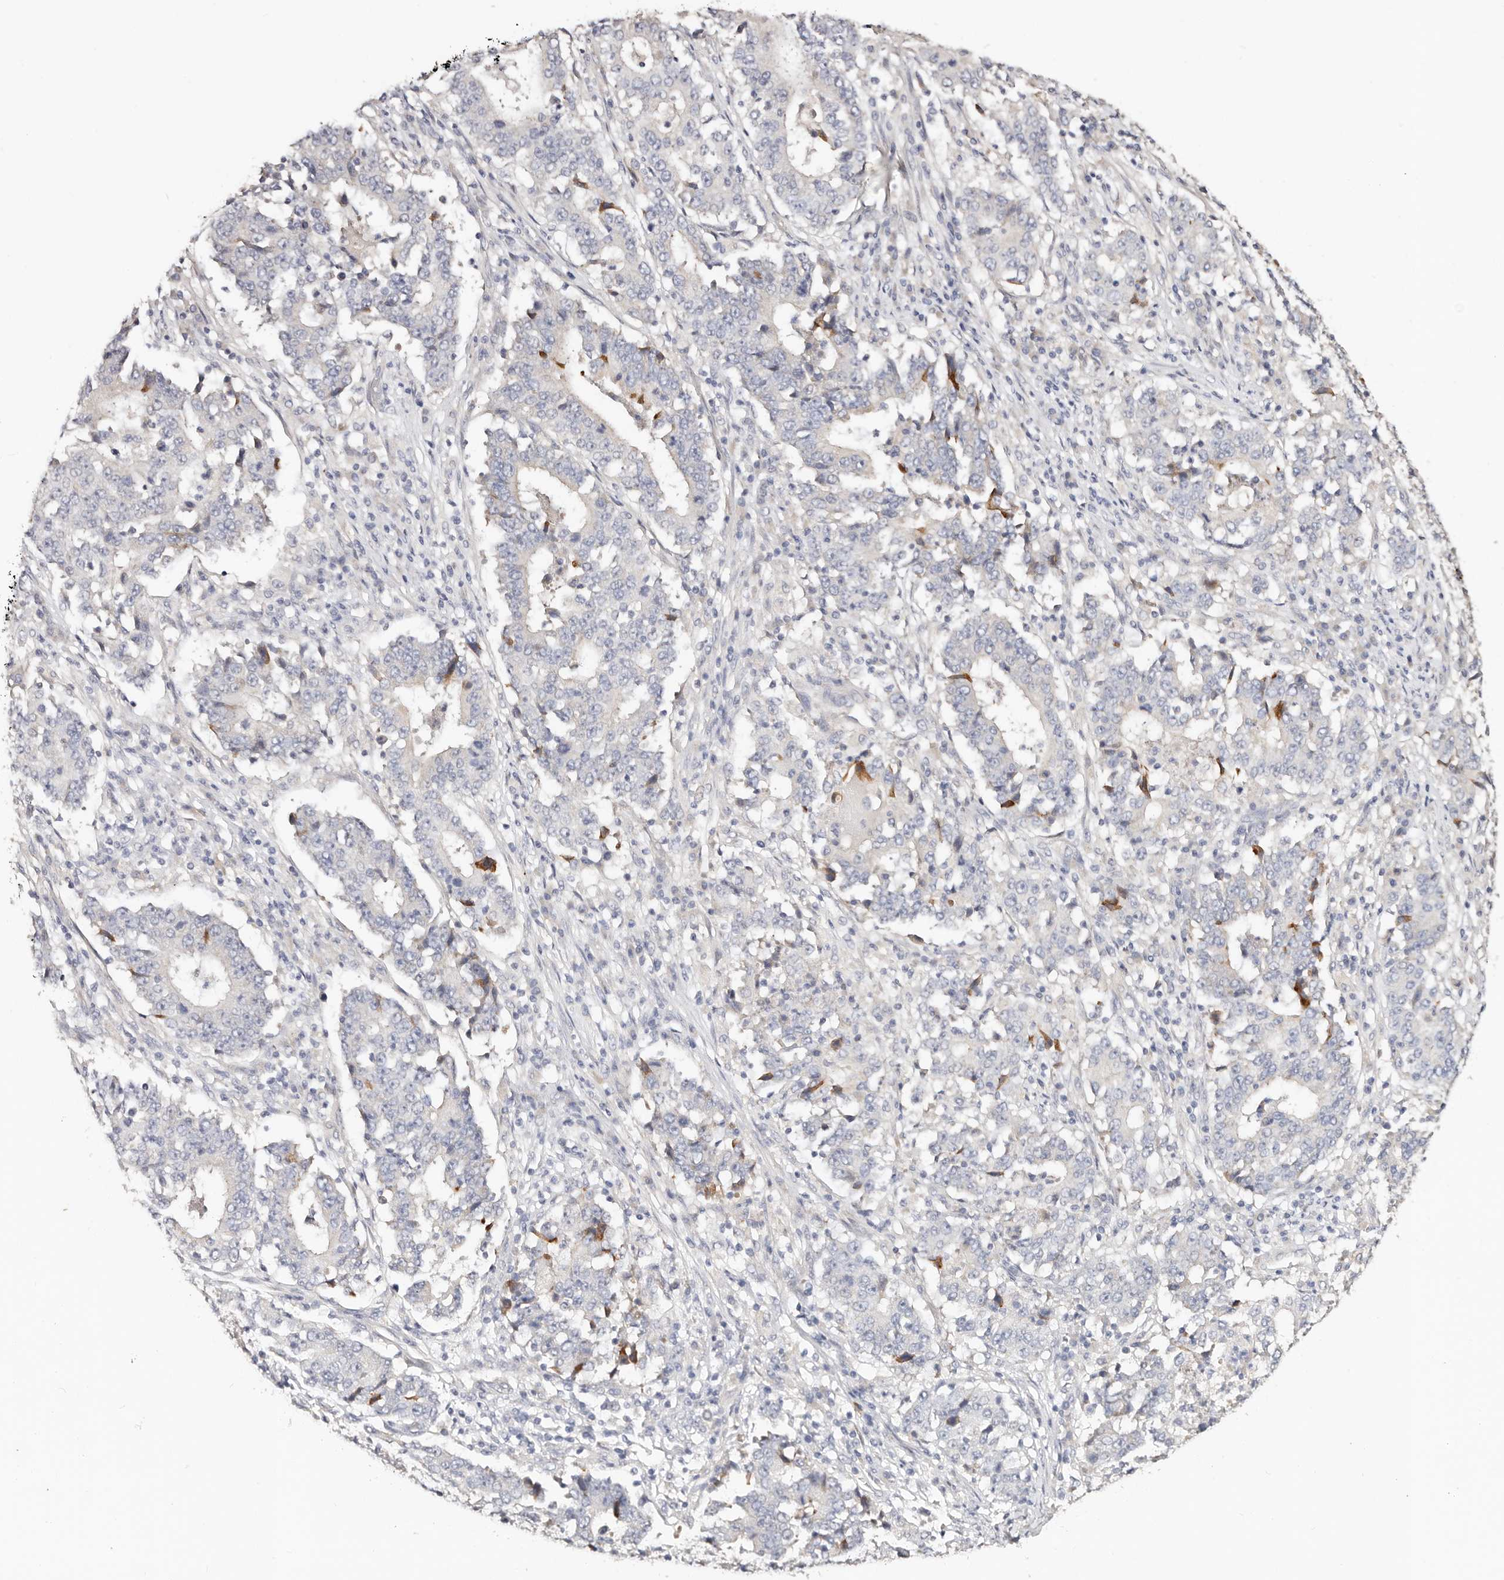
{"staining": {"intensity": "negative", "quantity": "none", "location": "none"}, "tissue": "stomach cancer", "cell_type": "Tumor cells", "image_type": "cancer", "snomed": [{"axis": "morphology", "description": "Adenocarcinoma, NOS"}, {"axis": "topography", "description": "Stomach"}], "caption": "Immunohistochemical staining of human stomach adenocarcinoma demonstrates no significant staining in tumor cells. (DAB immunohistochemistry visualized using brightfield microscopy, high magnification).", "gene": "VIPAS39", "patient": {"sex": "male", "age": 59}}